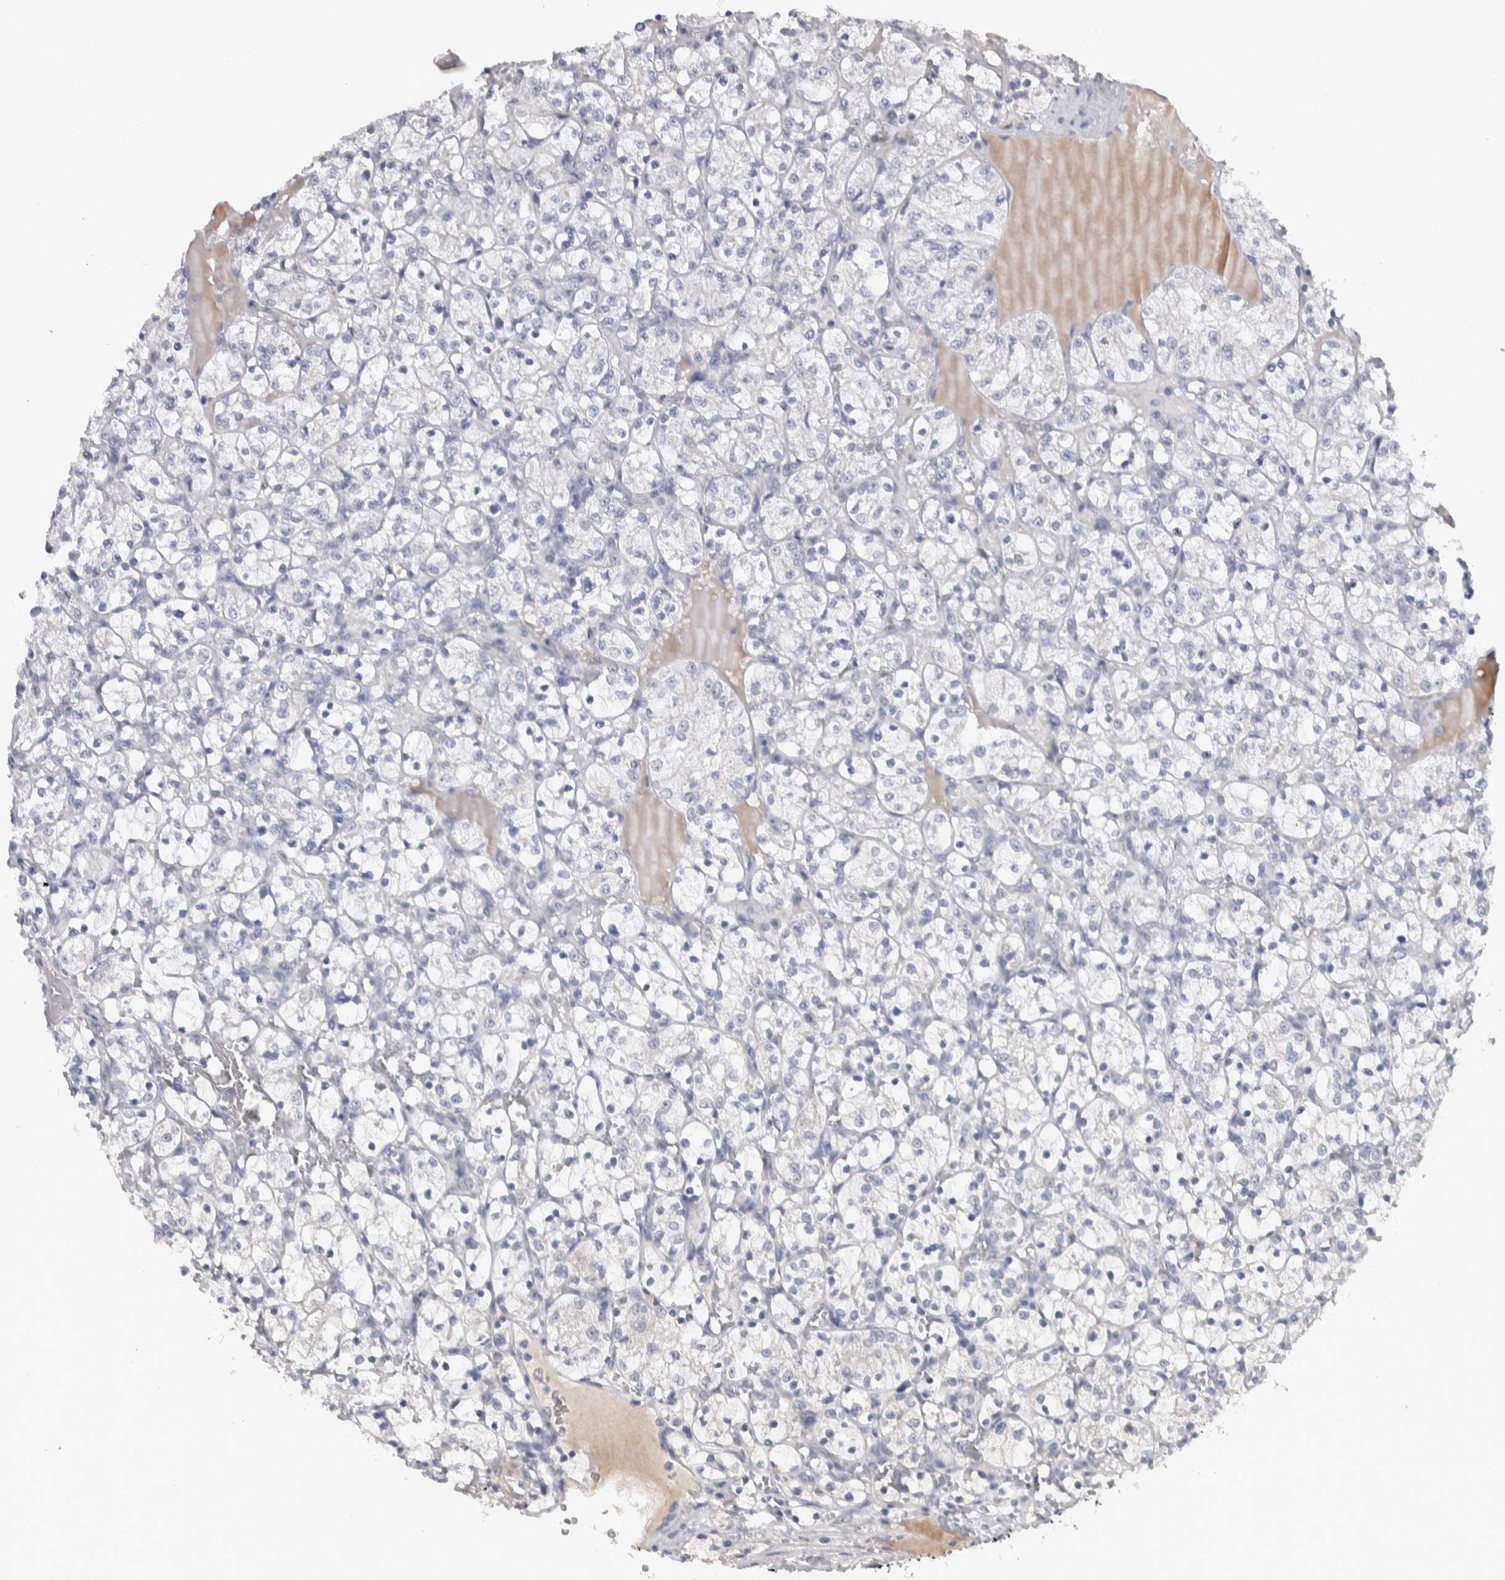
{"staining": {"intensity": "negative", "quantity": "none", "location": "none"}, "tissue": "renal cancer", "cell_type": "Tumor cells", "image_type": "cancer", "snomed": [{"axis": "morphology", "description": "Adenocarcinoma, NOS"}, {"axis": "topography", "description": "Kidney"}], "caption": "Tumor cells are negative for brown protein staining in renal adenocarcinoma.", "gene": "TMEM102", "patient": {"sex": "female", "age": 69}}